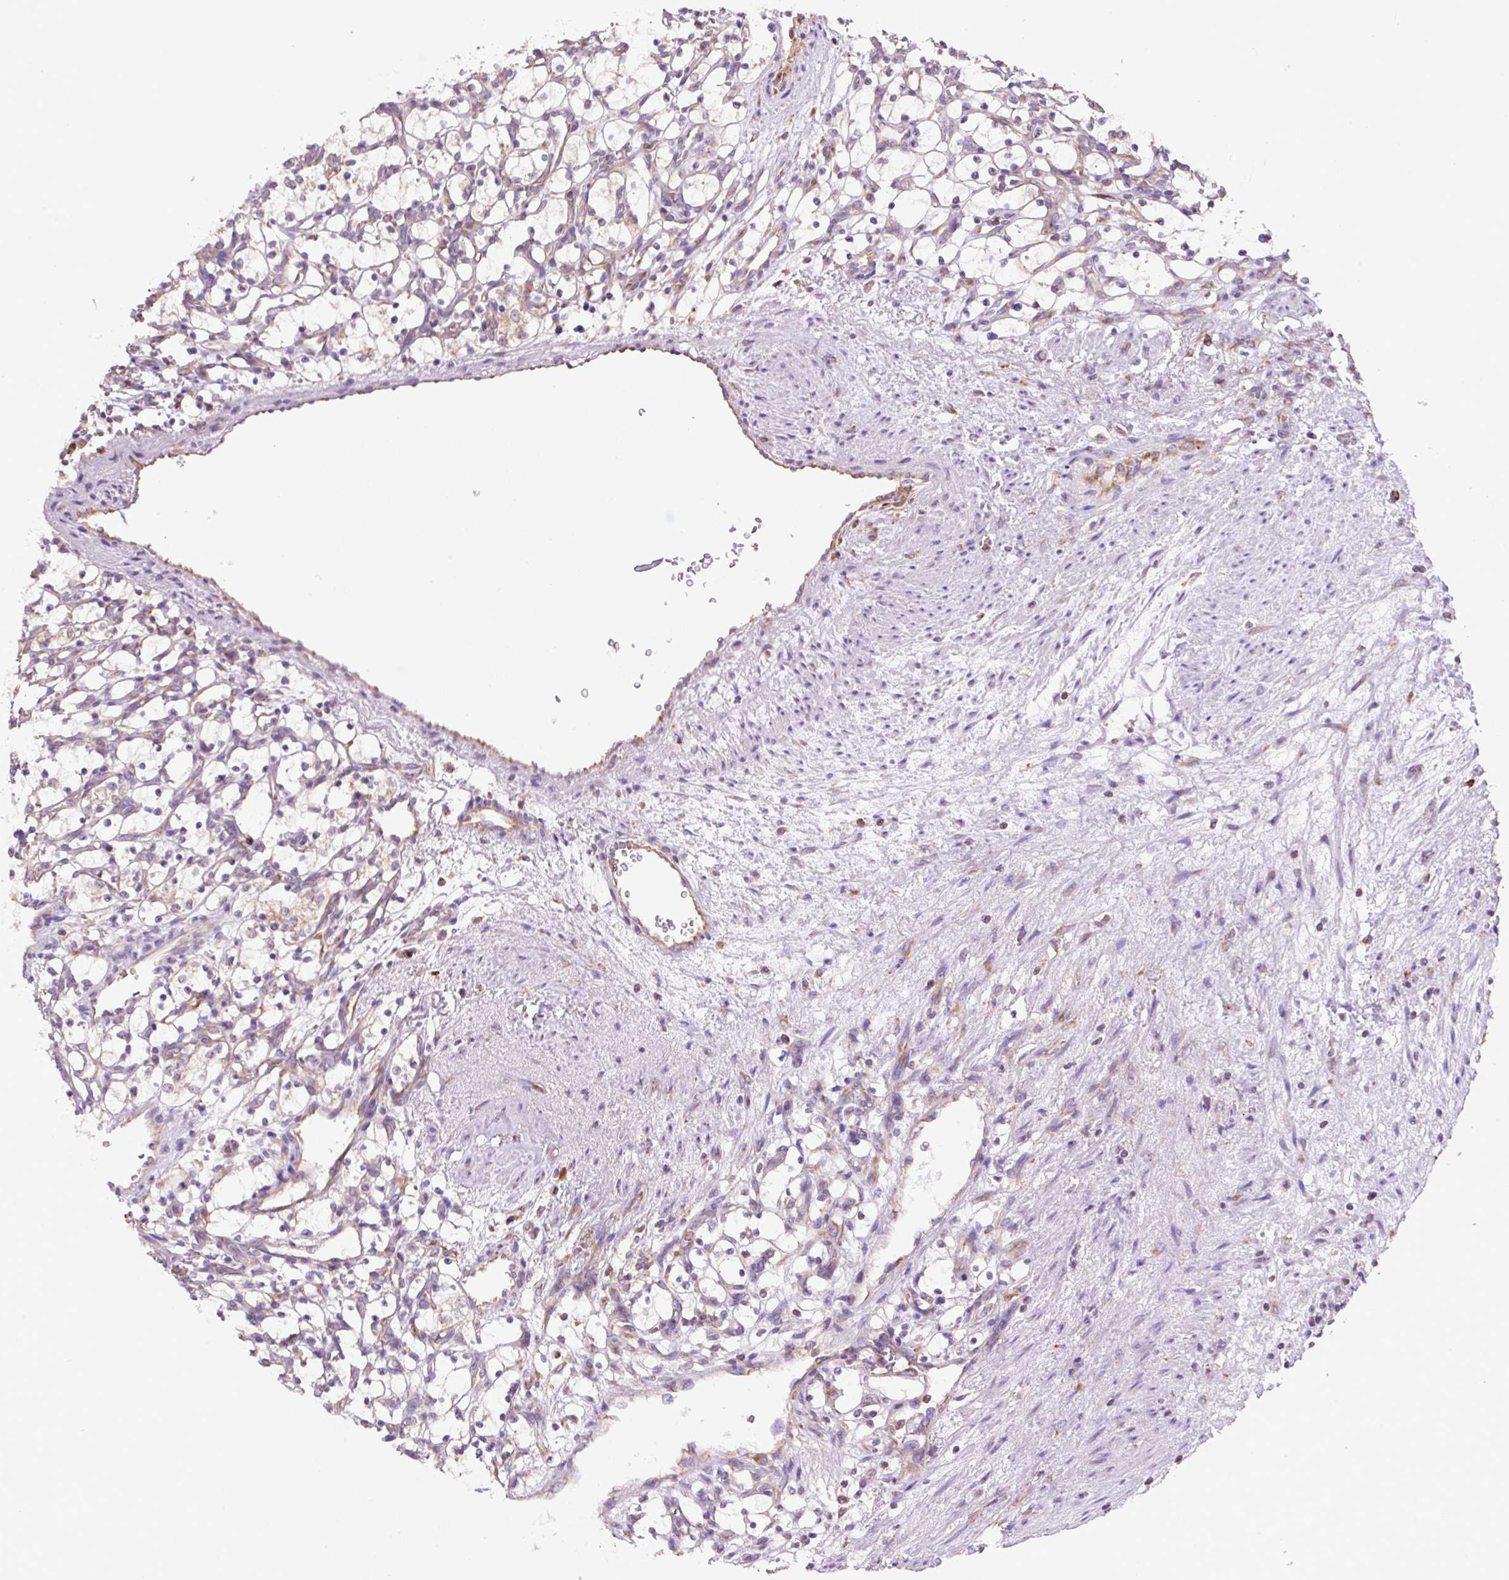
{"staining": {"intensity": "weak", "quantity": "<25%", "location": "cytoplasmic/membranous"}, "tissue": "renal cancer", "cell_type": "Tumor cells", "image_type": "cancer", "snomed": [{"axis": "morphology", "description": "Adenocarcinoma, NOS"}, {"axis": "topography", "description": "Kidney"}], "caption": "High power microscopy image of an immunohistochemistry (IHC) histopathology image of renal cancer, revealing no significant positivity in tumor cells.", "gene": "RPS23", "patient": {"sex": "female", "age": 69}}